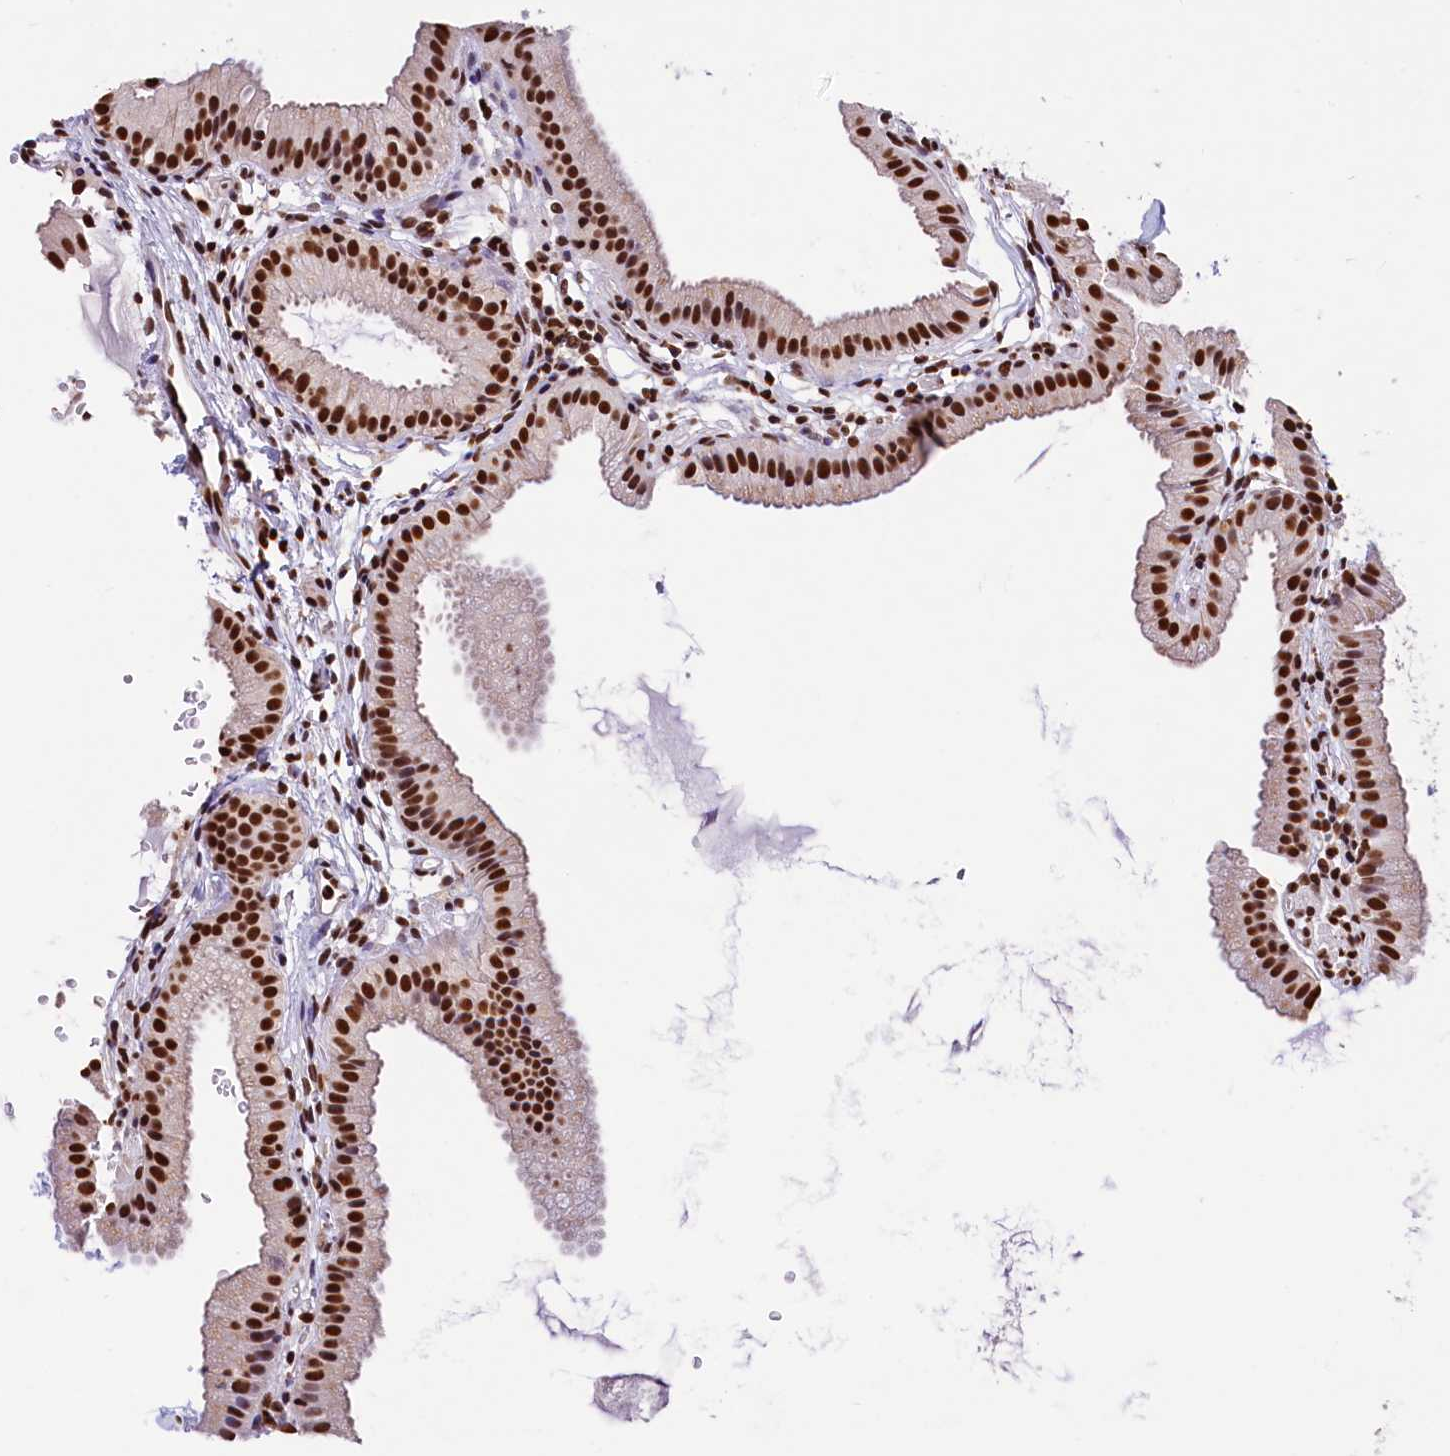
{"staining": {"intensity": "strong", "quantity": ">75%", "location": "nuclear"}, "tissue": "gallbladder", "cell_type": "Glandular cells", "image_type": "normal", "snomed": [{"axis": "morphology", "description": "Normal tissue, NOS"}, {"axis": "topography", "description": "Gallbladder"}], "caption": "Strong nuclear protein expression is appreciated in approximately >75% of glandular cells in gallbladder.", "gene": "SNRPD2", "patient": {"sex": "female", "age": 46}}